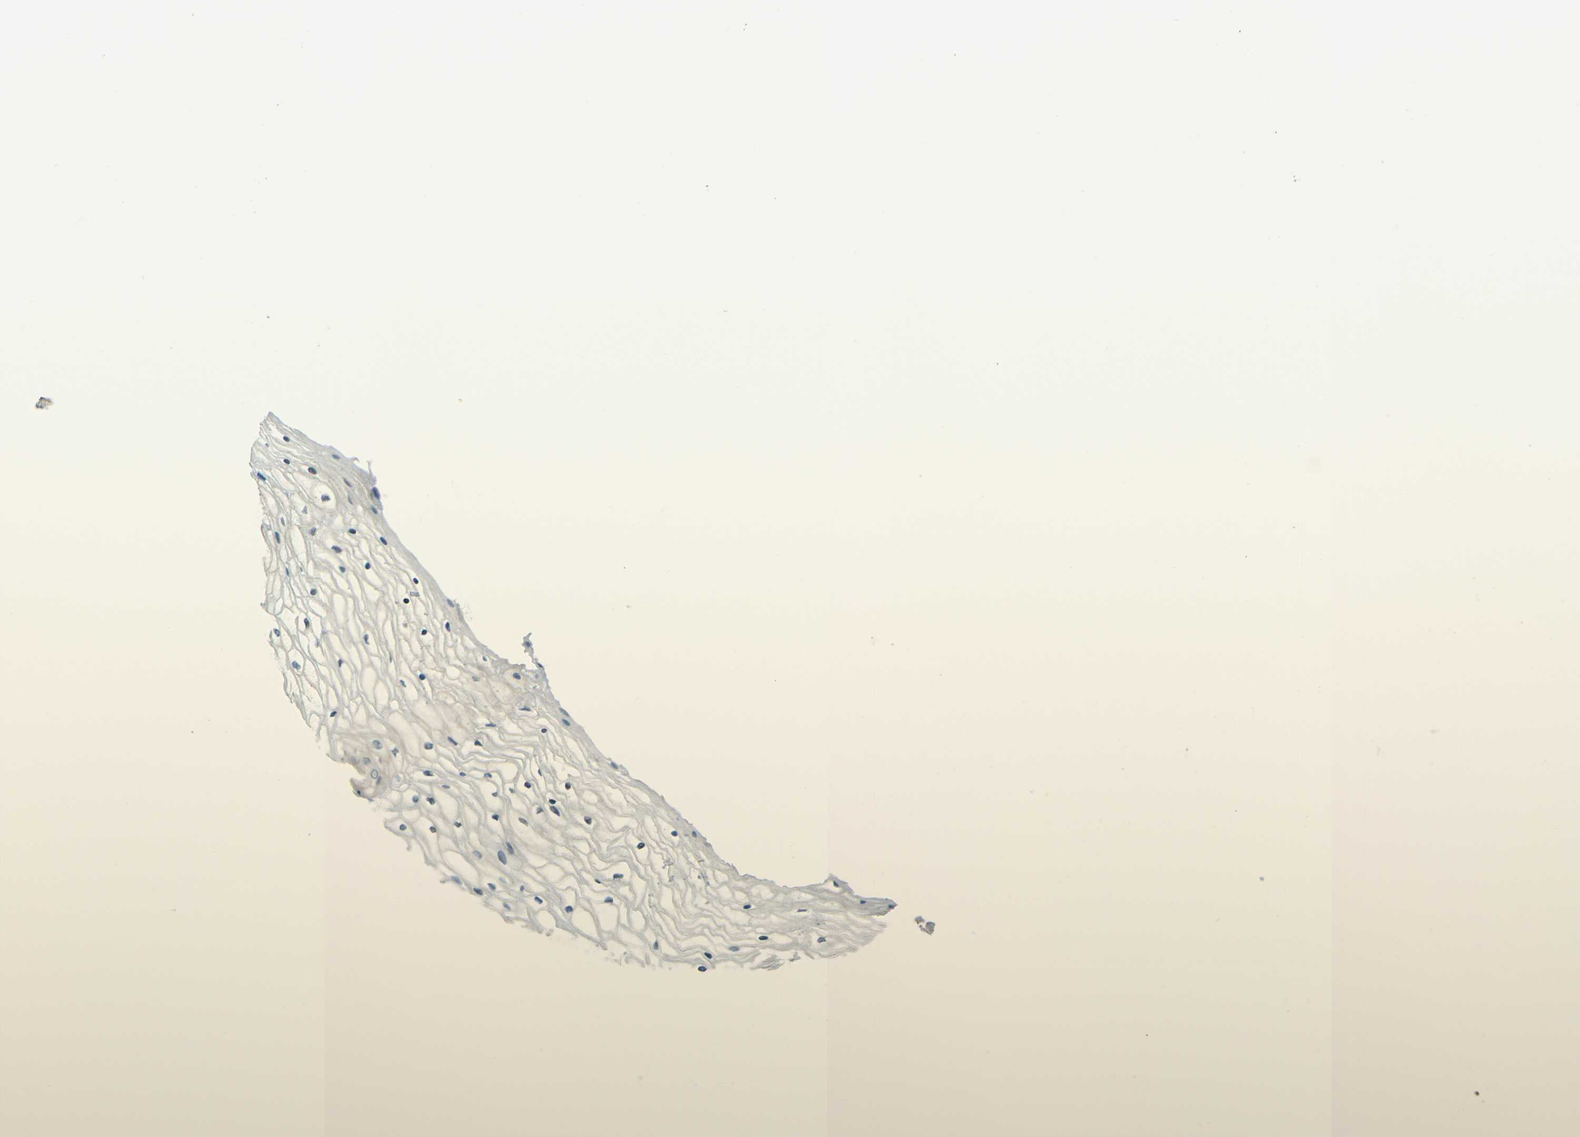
{"staining": {"intensity": "negative", "quantity": "none", "location": "none"}, "tissue": "vagina", "cell_type": "Squamous epithelial cells", "image_type": "normal", "snomed": [{"axis": "morphology", "description": "Normal tissue, NOS"}, {"axis": "topography", "description": "Vagina"}], "caption": "An immunohistochemistry micrograph of normal vagina is shown. There is no staining in squamous epithelial cells of vagina.", "gene": "FNDC3A", "patient": {"sex": "female", "age": 34}}